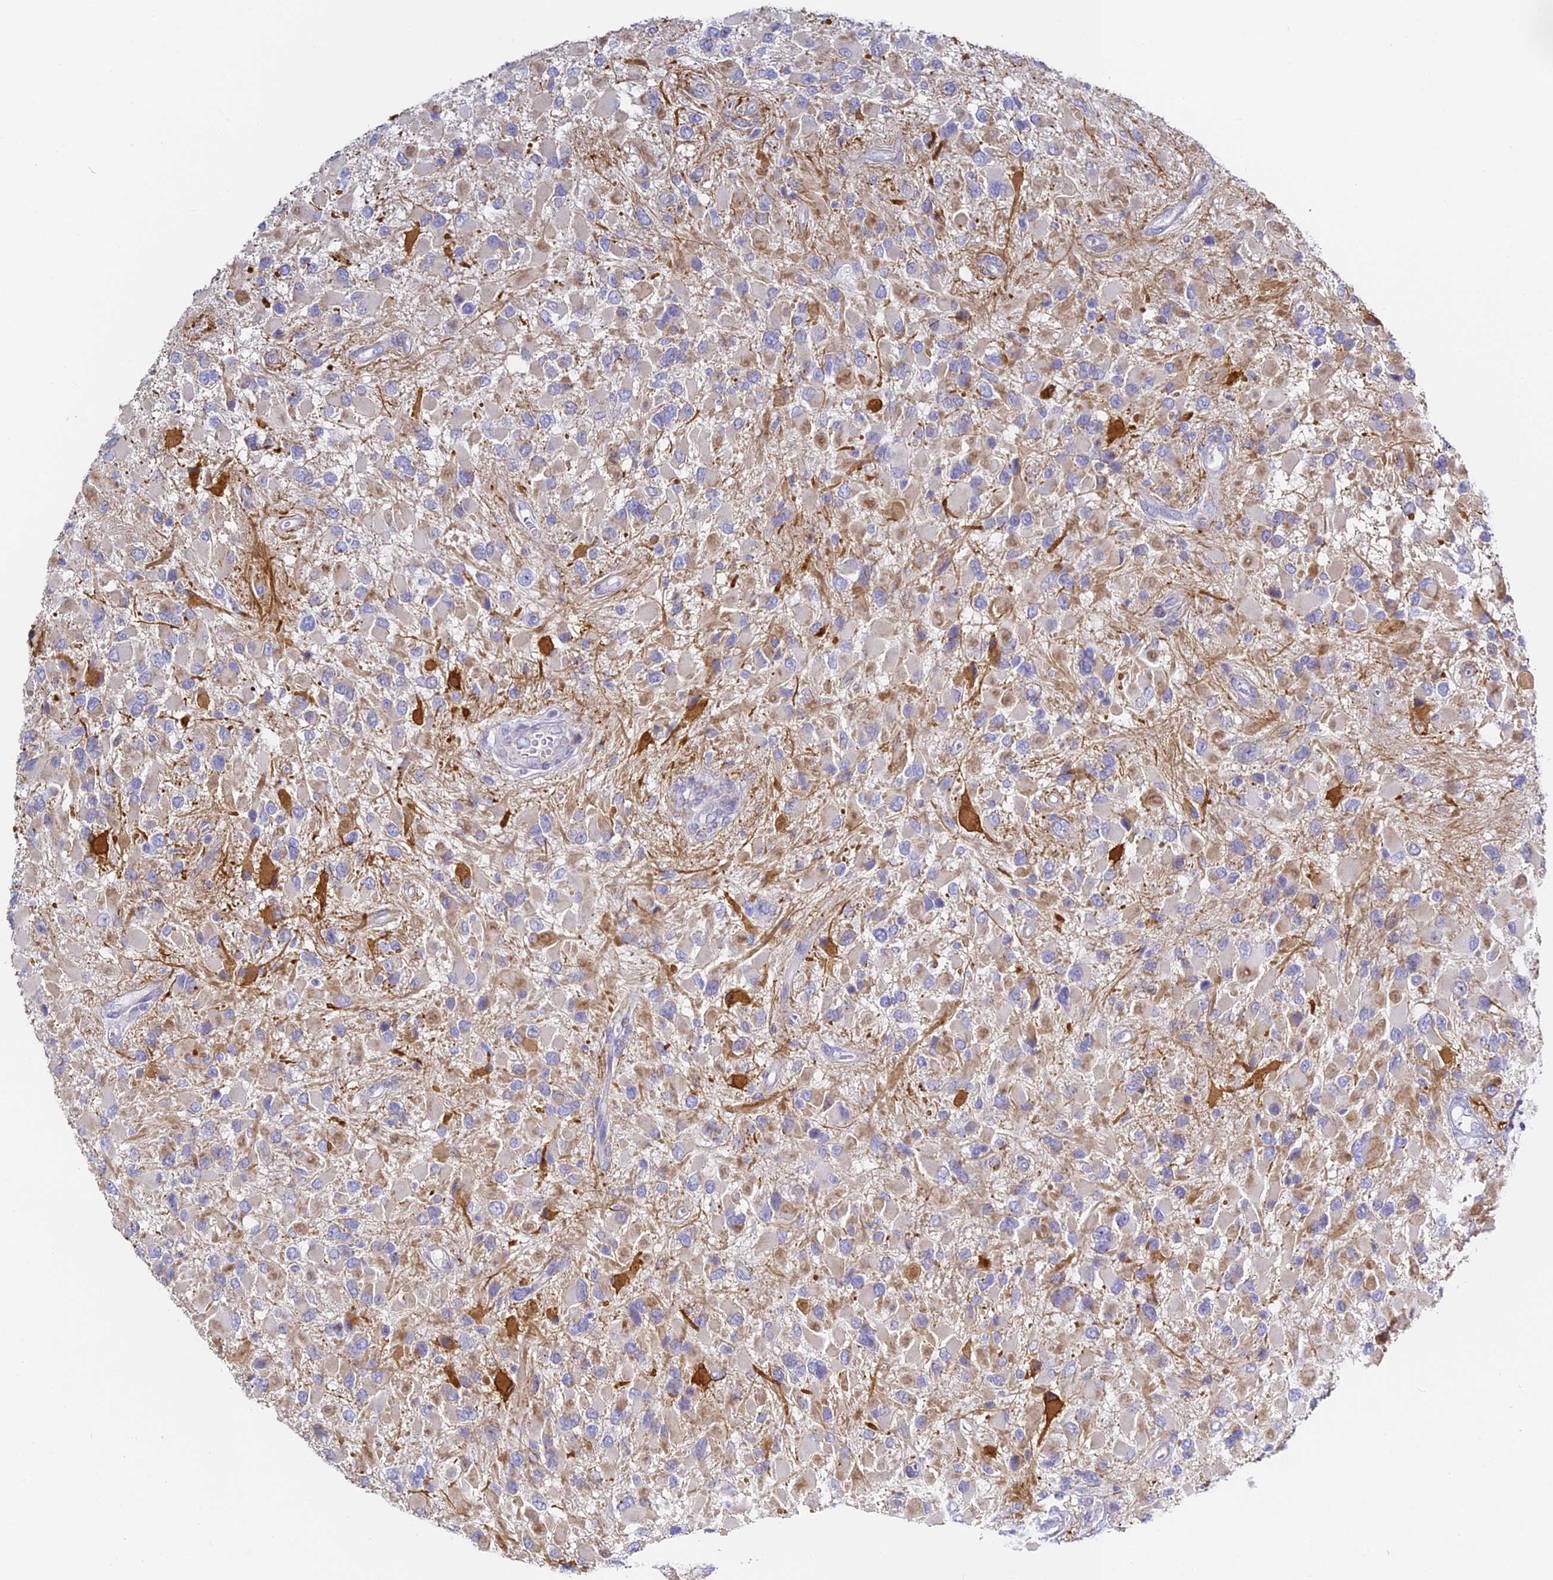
{"staining": {"intensity": "weak", "quantity": "<25%", "location": "cytoplasmic/membranous"}, "tissue": "glioma", "cell_type": "Tumor cells", "image_type": "cancer", "snomed": [{"axis": "morphology", "description": "Glioma, malignant, High grade"}, {"axis": "topography", "description": "Brain"}], "caption": "This is an immunohistochemistry (IHC) photomicrograph of malignant high-grade glioma. There is no positivity in tumor cells.", "gene": "SERP1", "patient": {"sex": "male", "age": 53}}